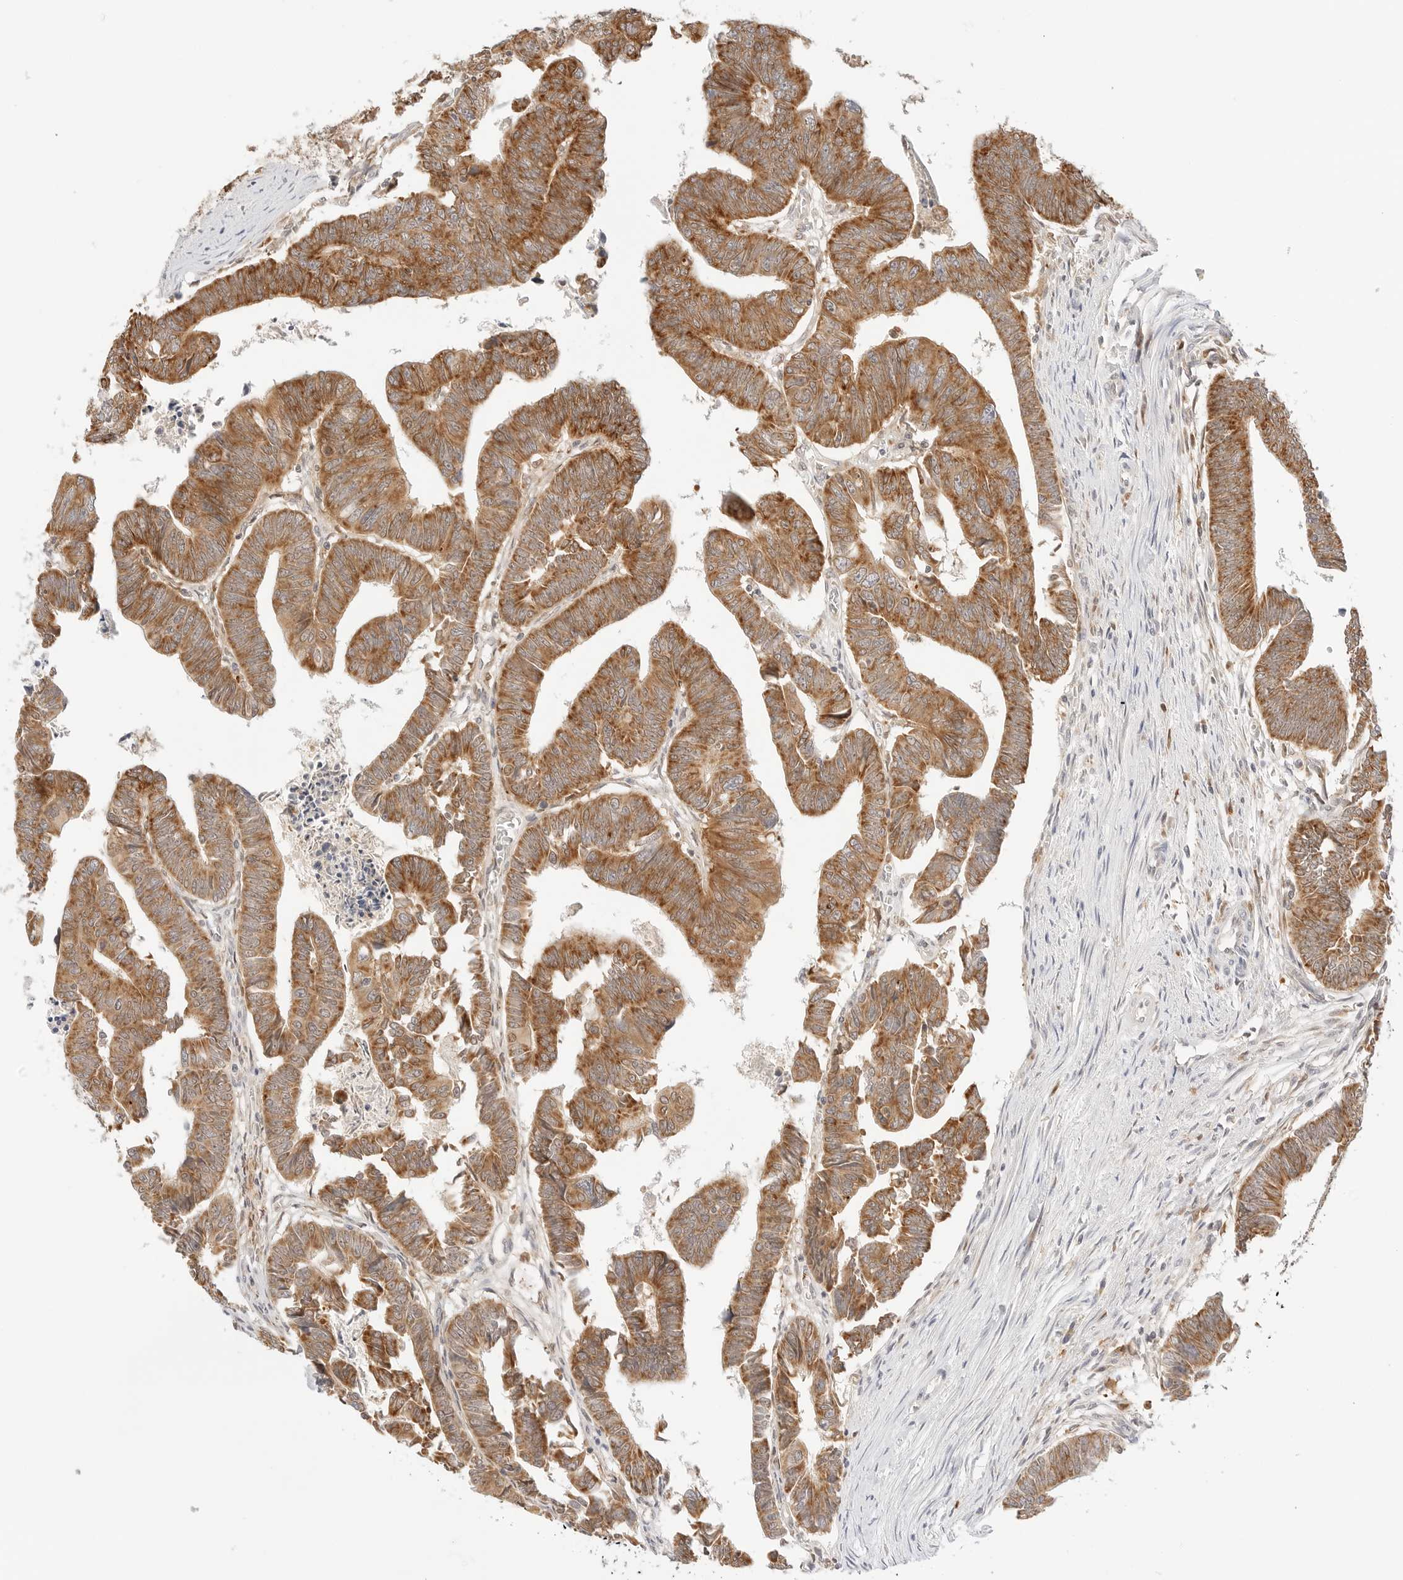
{"staining": {"intensity": "moderate", "quantity": ">75%", "location": "cytoplasmic/membranous"}, "tissue": "colorectal cancer", "cell_type": "Tumor cells", "image_type": "cancer", "snomed": [{"axis": "morphology", "description": "Adenocarcinoma, NOS"}, {"axis": "topography", "description": "Rectum"}], "caption": "IHC of colorectal cancer (adenocarcinoma) displays medium levels of moderate cytoplasmic/membranous positivity in about >75% of tumor cells.", "gene": "ERO1B", "patient": {"sex": "female", "age": 65}}